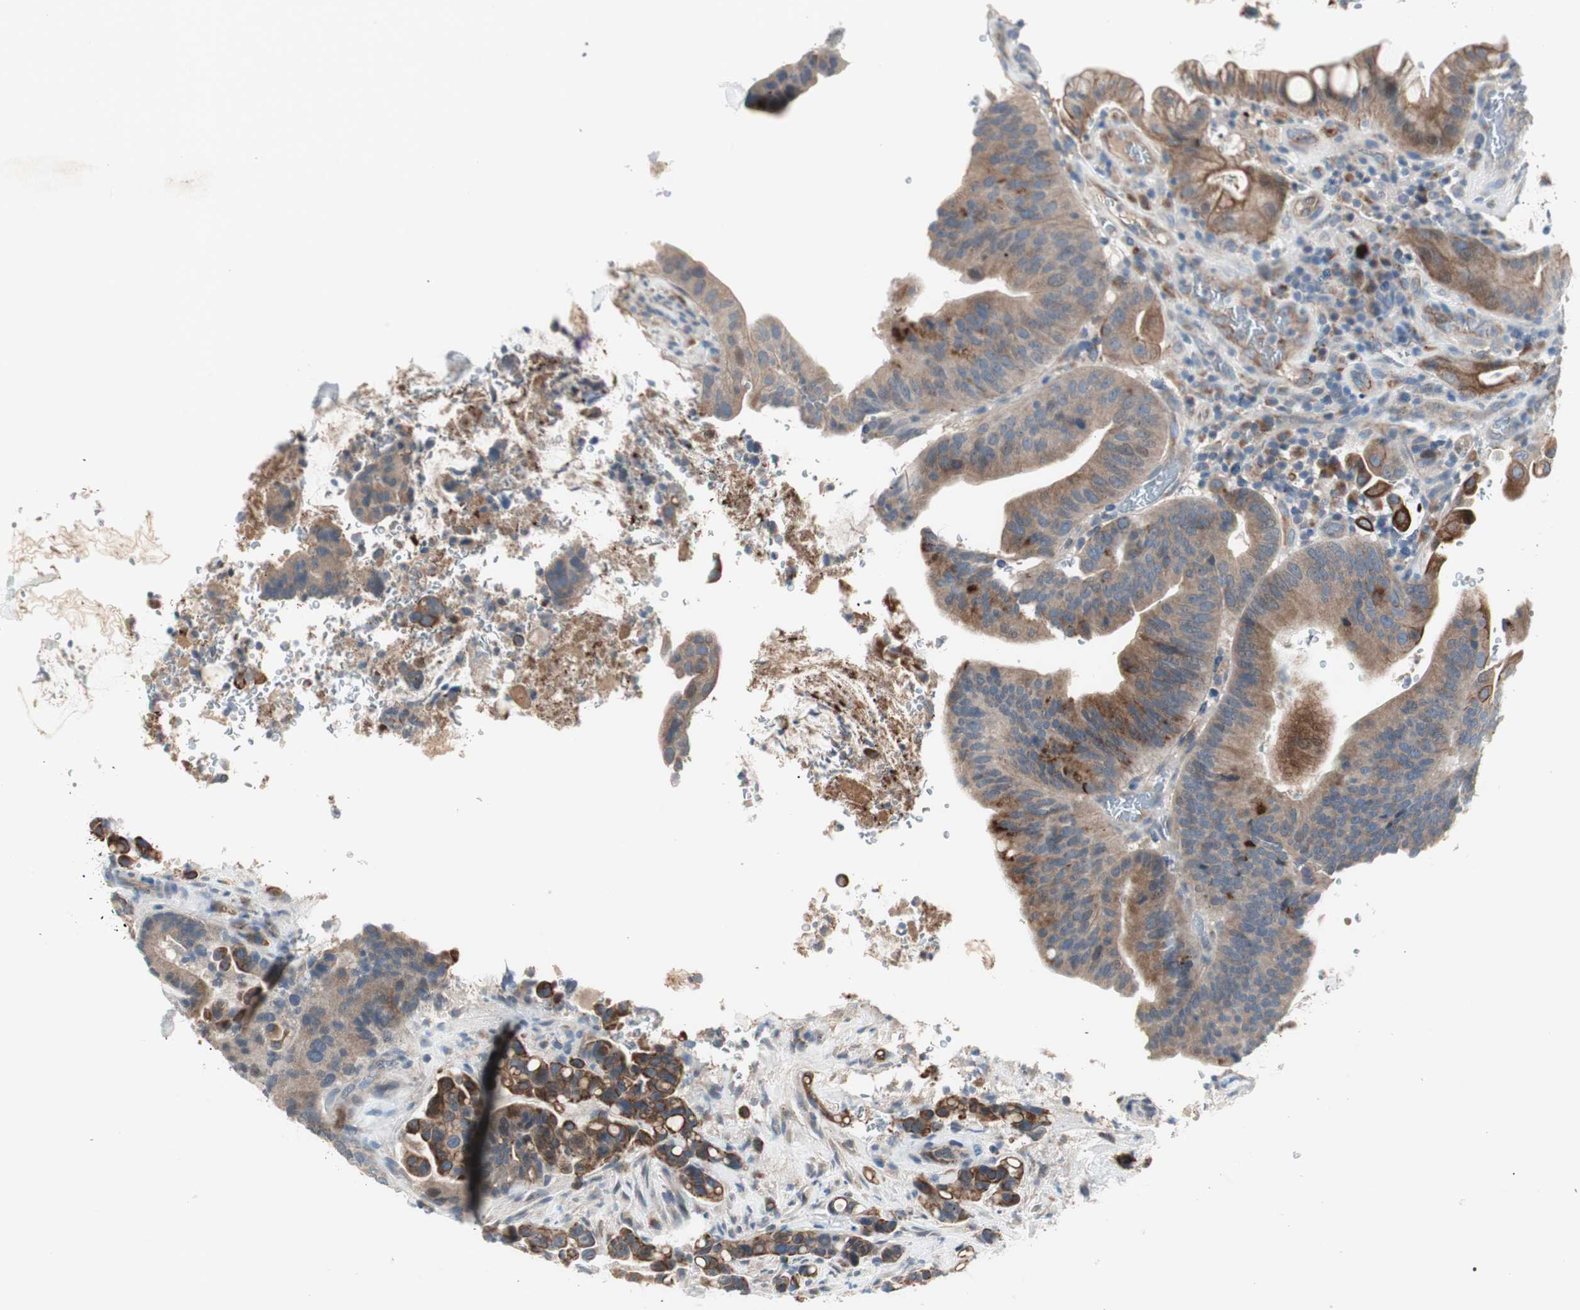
{"staining": {"intensity": "moderate", "quantity": ">75%", "location": "cytoplasmic/membranous"}, "tissue": "colorectal cancer", "cell_type": "Tumor cells", "image_type": "cancer", "snomed": [{"axis": "morphology", "description": "Normal tissue, NOS"}, {"axis": "morphology", "description": "Adenocarcinoma, NOS"}, {"axis": "topography", "description": "Colon"}], "caption": "Adenocarcinoma (colorectal) was stained to show a protein in brown. There is medium levels of moderate cytoplasmic/membranous positivity in about >75% of tumor cells.", "gene": "FGFR4", "patient": {"sex": "male", "age": 82}}